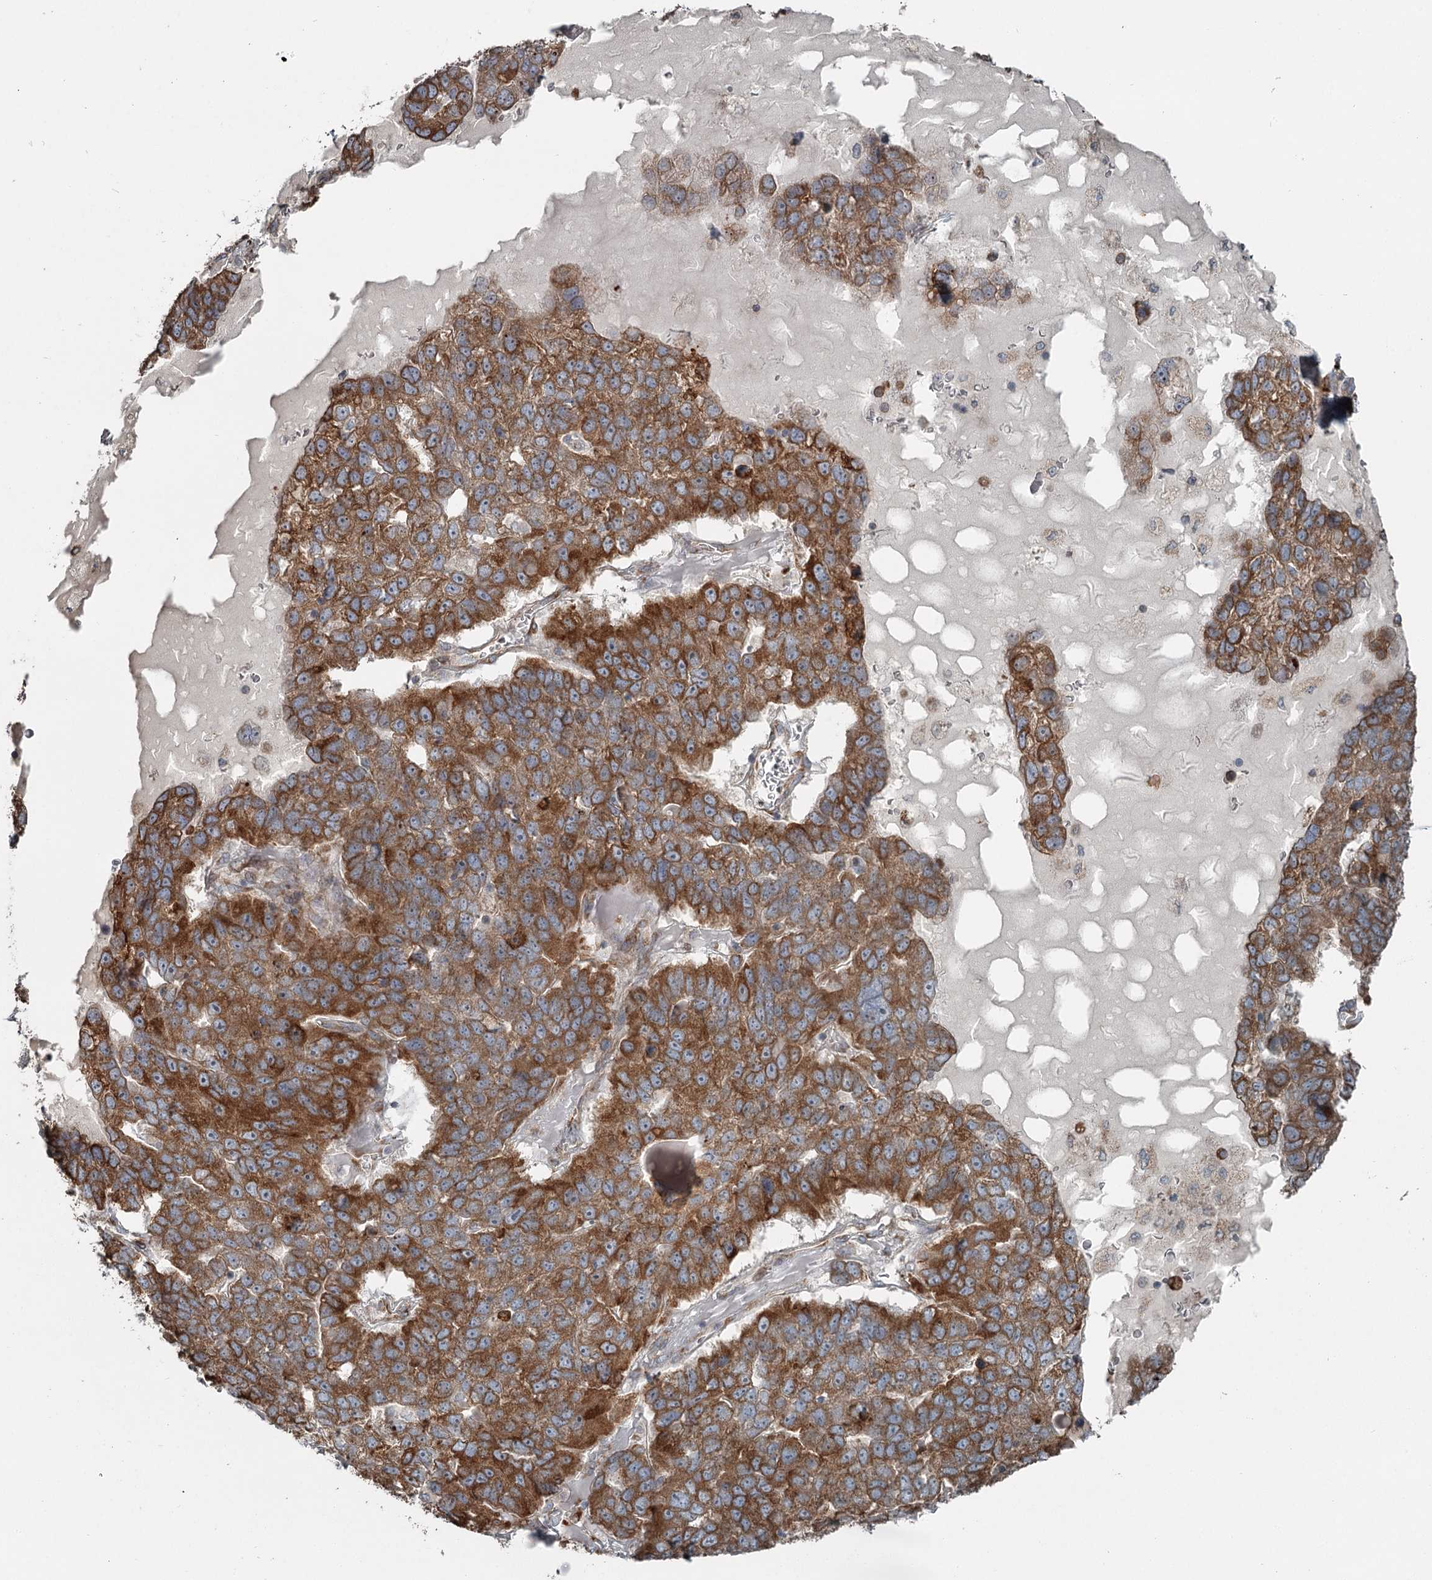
{"staining": {"intensity": "moderate", "quantity": ">75%", "location": "cytoplasmic/membranous"}, "tissue": "pancreatic cancer", "cell_type": "Tumor cells", "image_type": "cancer", "snomed": [{"axis": "morphology", "description": "Adenocarcinoma, NOS"}, {"axis": "topography", "description": "Pancreas"}], "caption": "This is an image of IHC staining of pancreatic adenocarcinoma, which shows moderate staining in the cytoplasmic/membranous of tumor cells.", "gene": "RASSF8", "patient": {"sex": "female", "age": 61}}